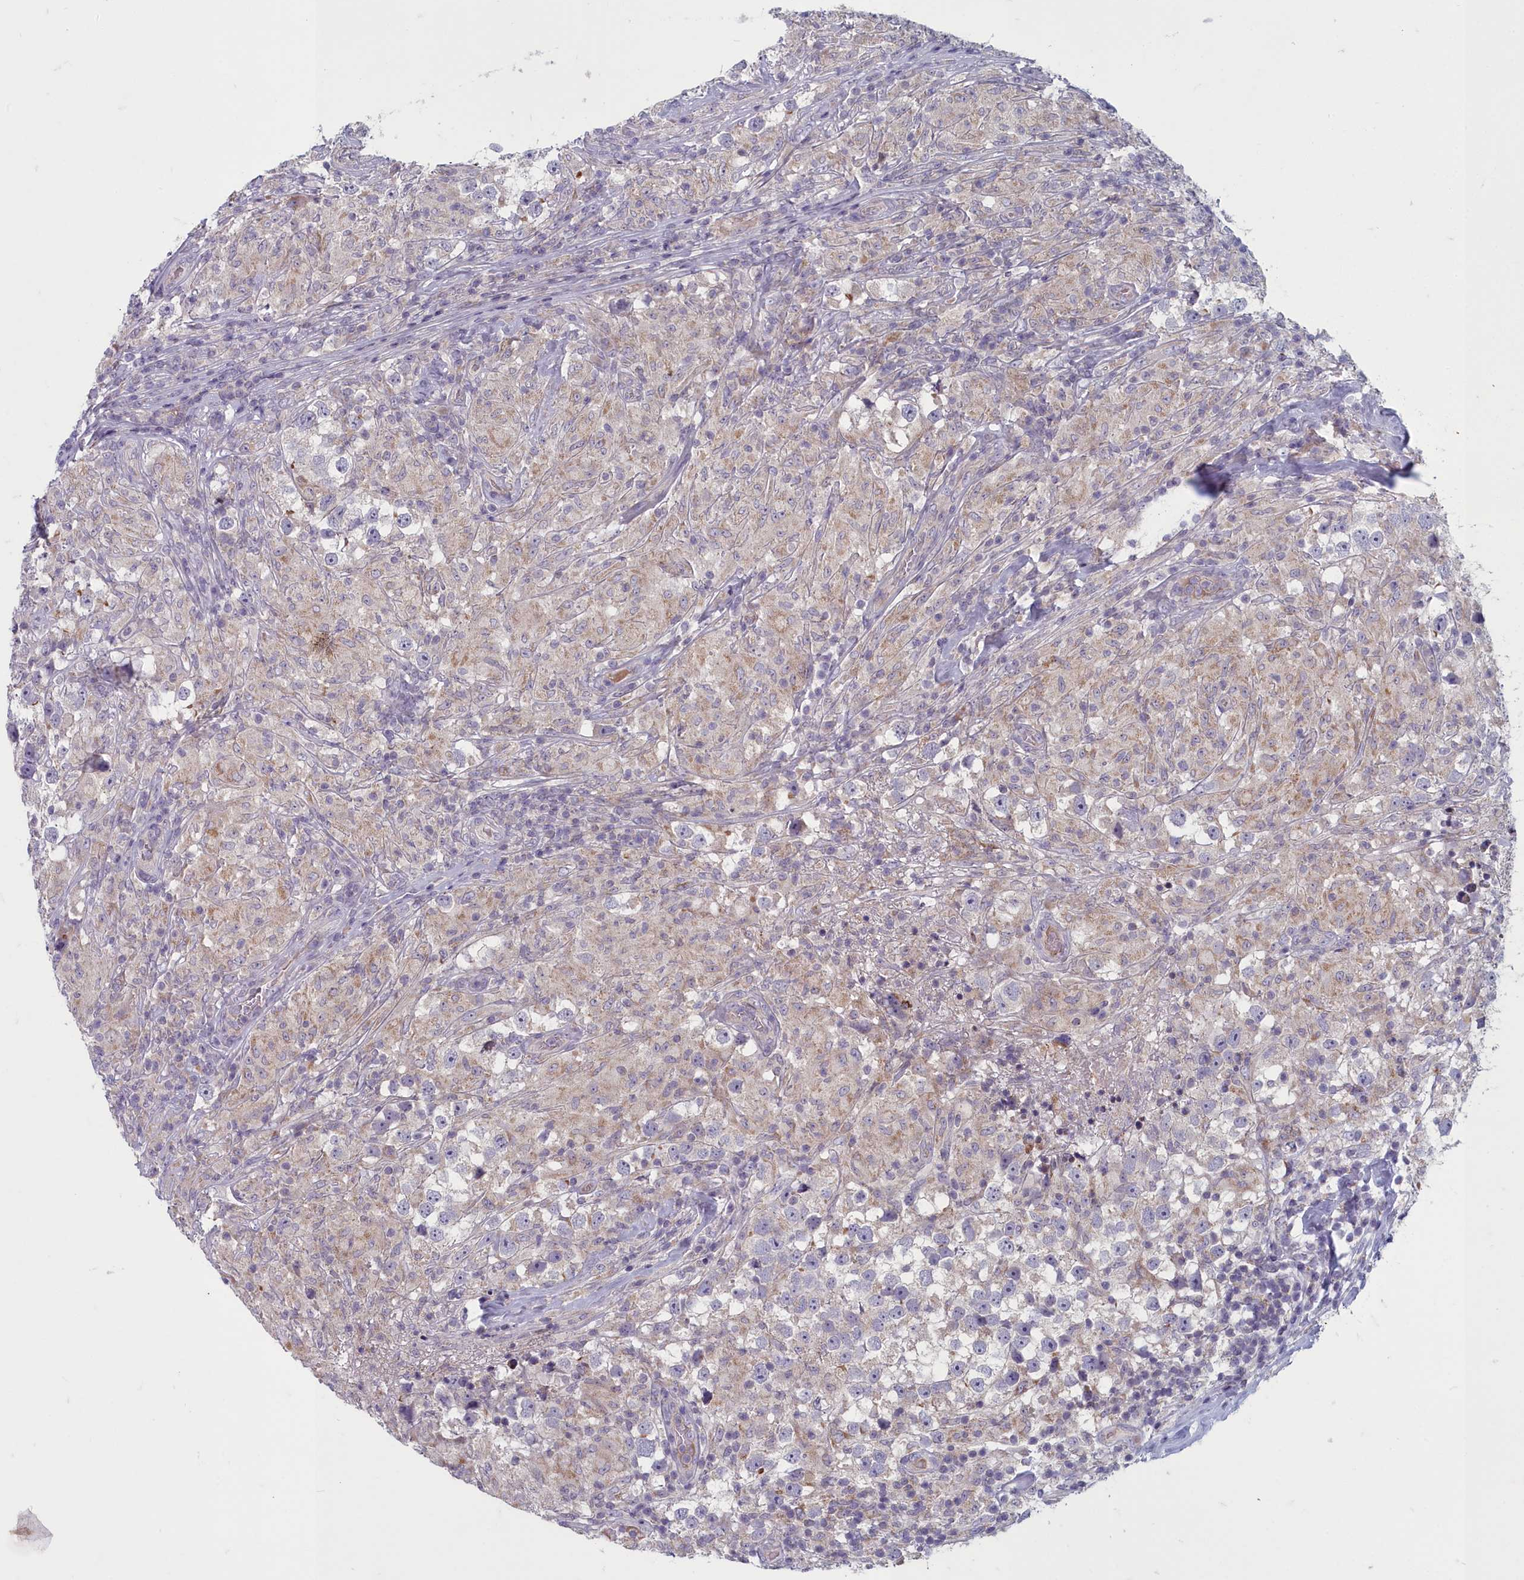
{"staining": {"intensity": "weak", "quantity": "<25%", "location": "cytoplasmic/membranous"}, "tissue": "testis cancer", "cell_type": "Tumor cells", "image_type": "cancer", "snomed": [{"axis": "morphology", "description": "Seminoma, NOS"}, {"axis": "topography", "description": "Testis"}], "caption": "The IHC micrograph has no significant staining in tumor cells of seminoma (testis) tissue. (Brightfield microscopy of DAB (3,3'-diaminobenzidine) IHC at high magnification).", "gene": "INSYN2A", "patient": {"sex": "male", "age": 46}}